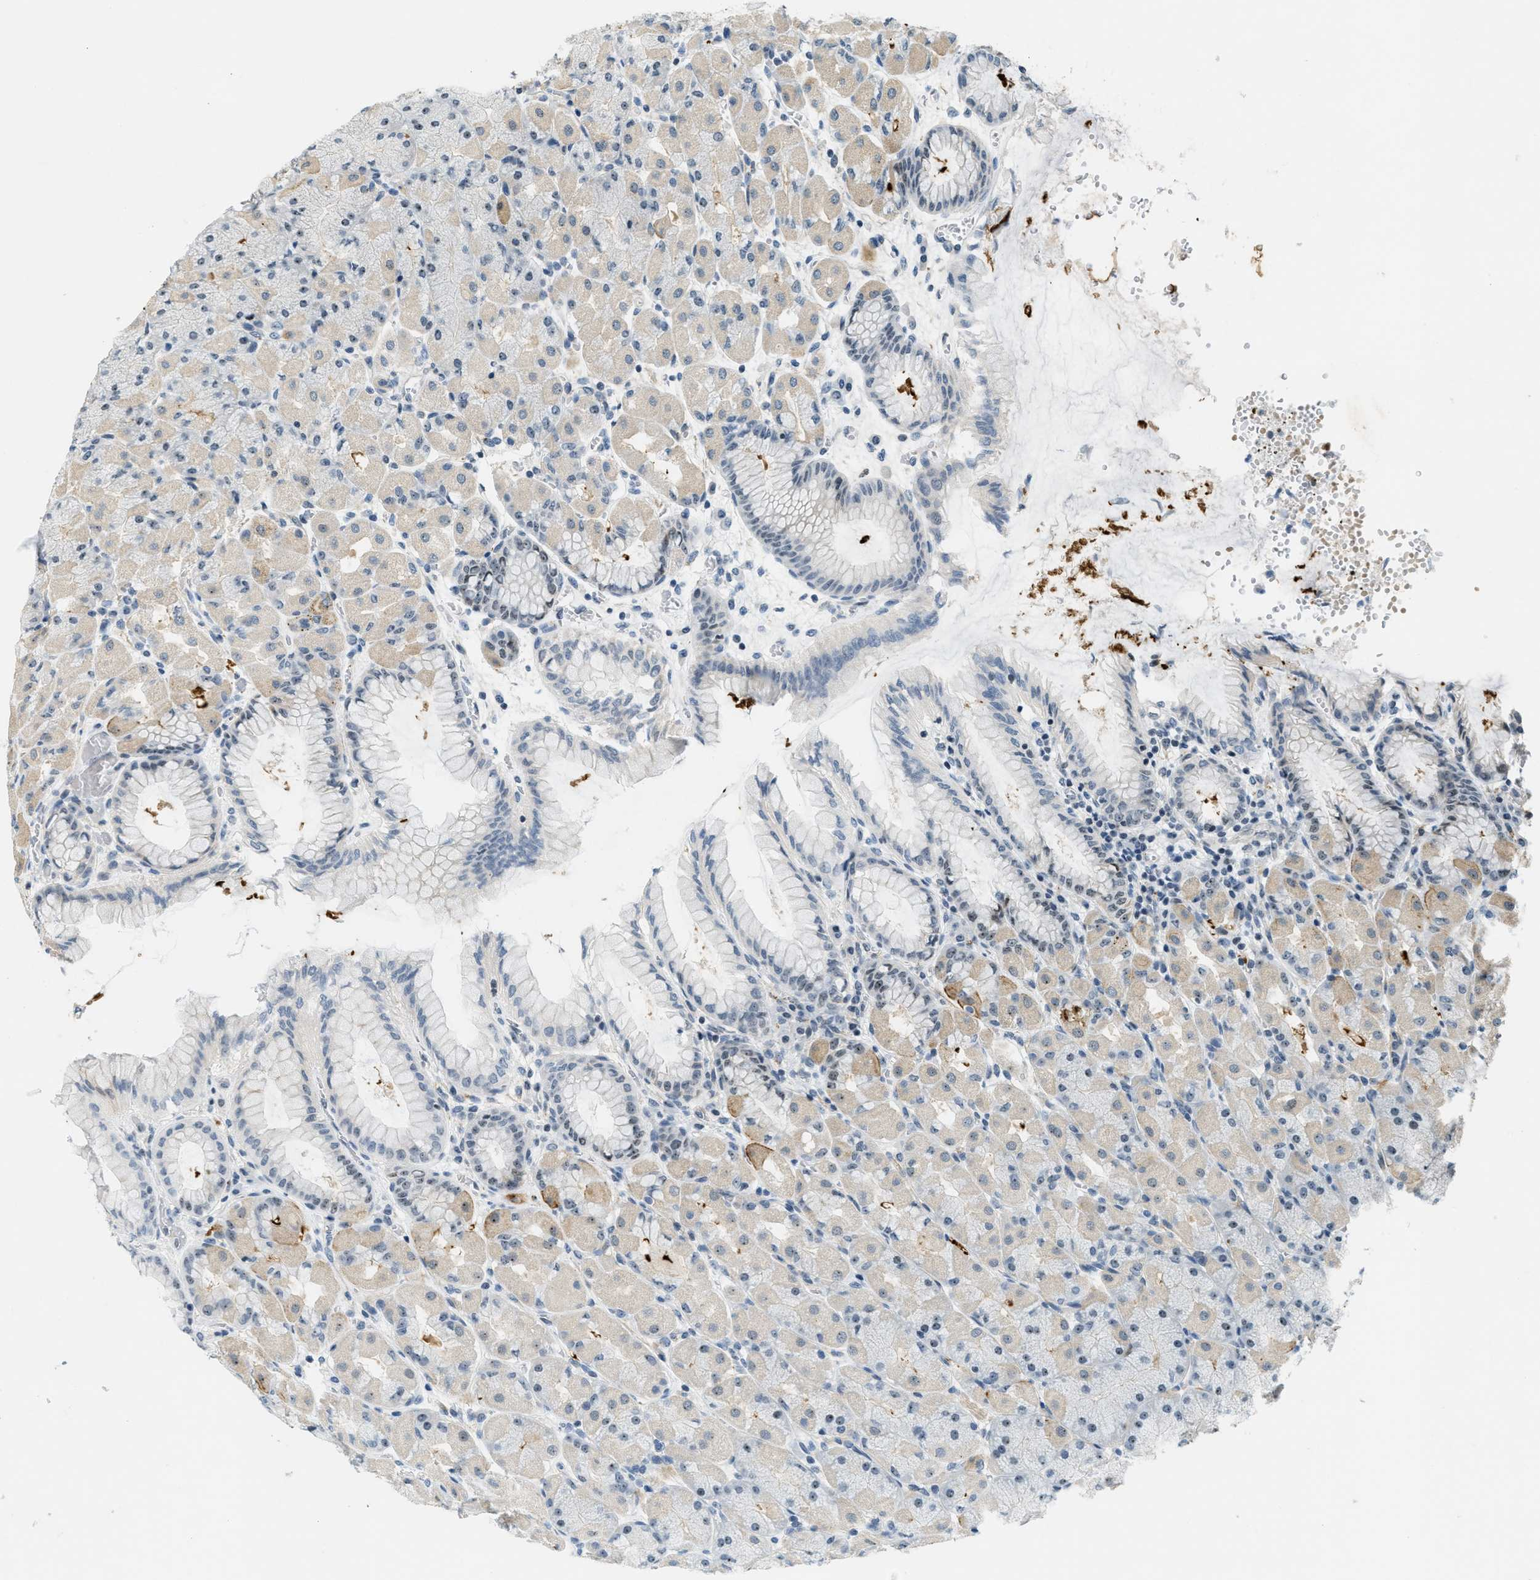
{"staining": {"intensity": "weak", "quantity": "25%-75%", "location": "cytoplasmic/membranous,nuclear"}, "tissue": "stomach", "cell_type": "Glandular cells", "image_type": "normal", "snomed": [{"axis": "morphology", "description": "Normal tissue, NOS"}, {"axis": "topography", "description": "Stomach, upper"}], "caption": "Immunohistochemical staining of benign stomach demonstrates 25%-75% levels of weak cytoplasmic/membranous,nuclear protein staining in approximately 25%-75% of glandular cells.", "gene": "DDX47", "patient": {"sex": "female", "age": 56}}